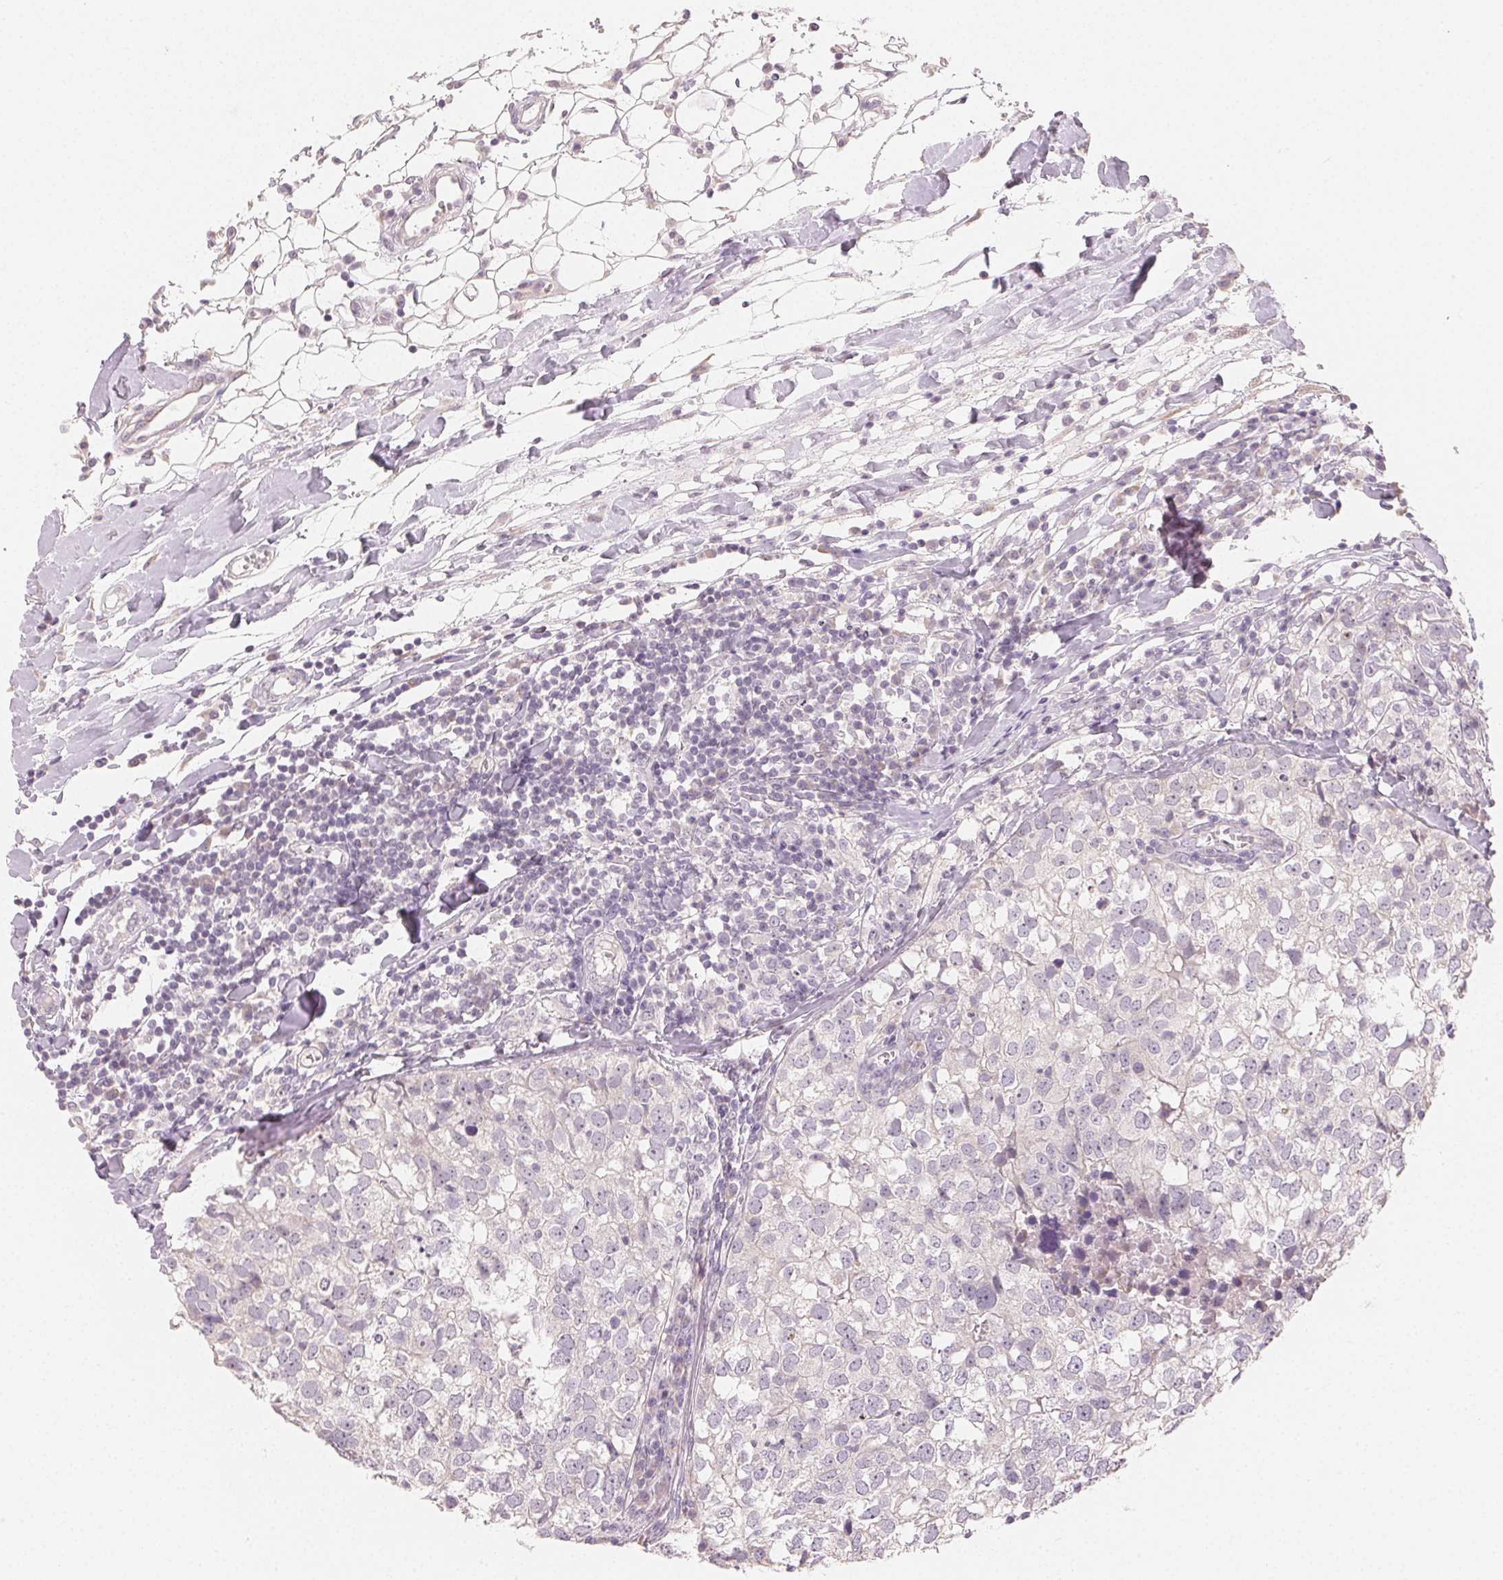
{"staining": {"intensity": "negative", "quantity": "none", "location": "none"}, "tissue": "breast cancer", "cell_type": "Tumor cells", "image_type": "cancer", "snomed": [{"axis": "morphology", "description": "Duct carcinoma"}, {"axis": "topography", "description": "Breast"}], "caption": "Immunohistochemistry image of neoplastic tissue: human invasive ductal carcinoma (breast) stained with DAB (3,3'-diaminobenzidine) displays no significant protein expression in tumor cells.", "gene": "MYBL1", "patient": {"sex": "female", "age": 30}}